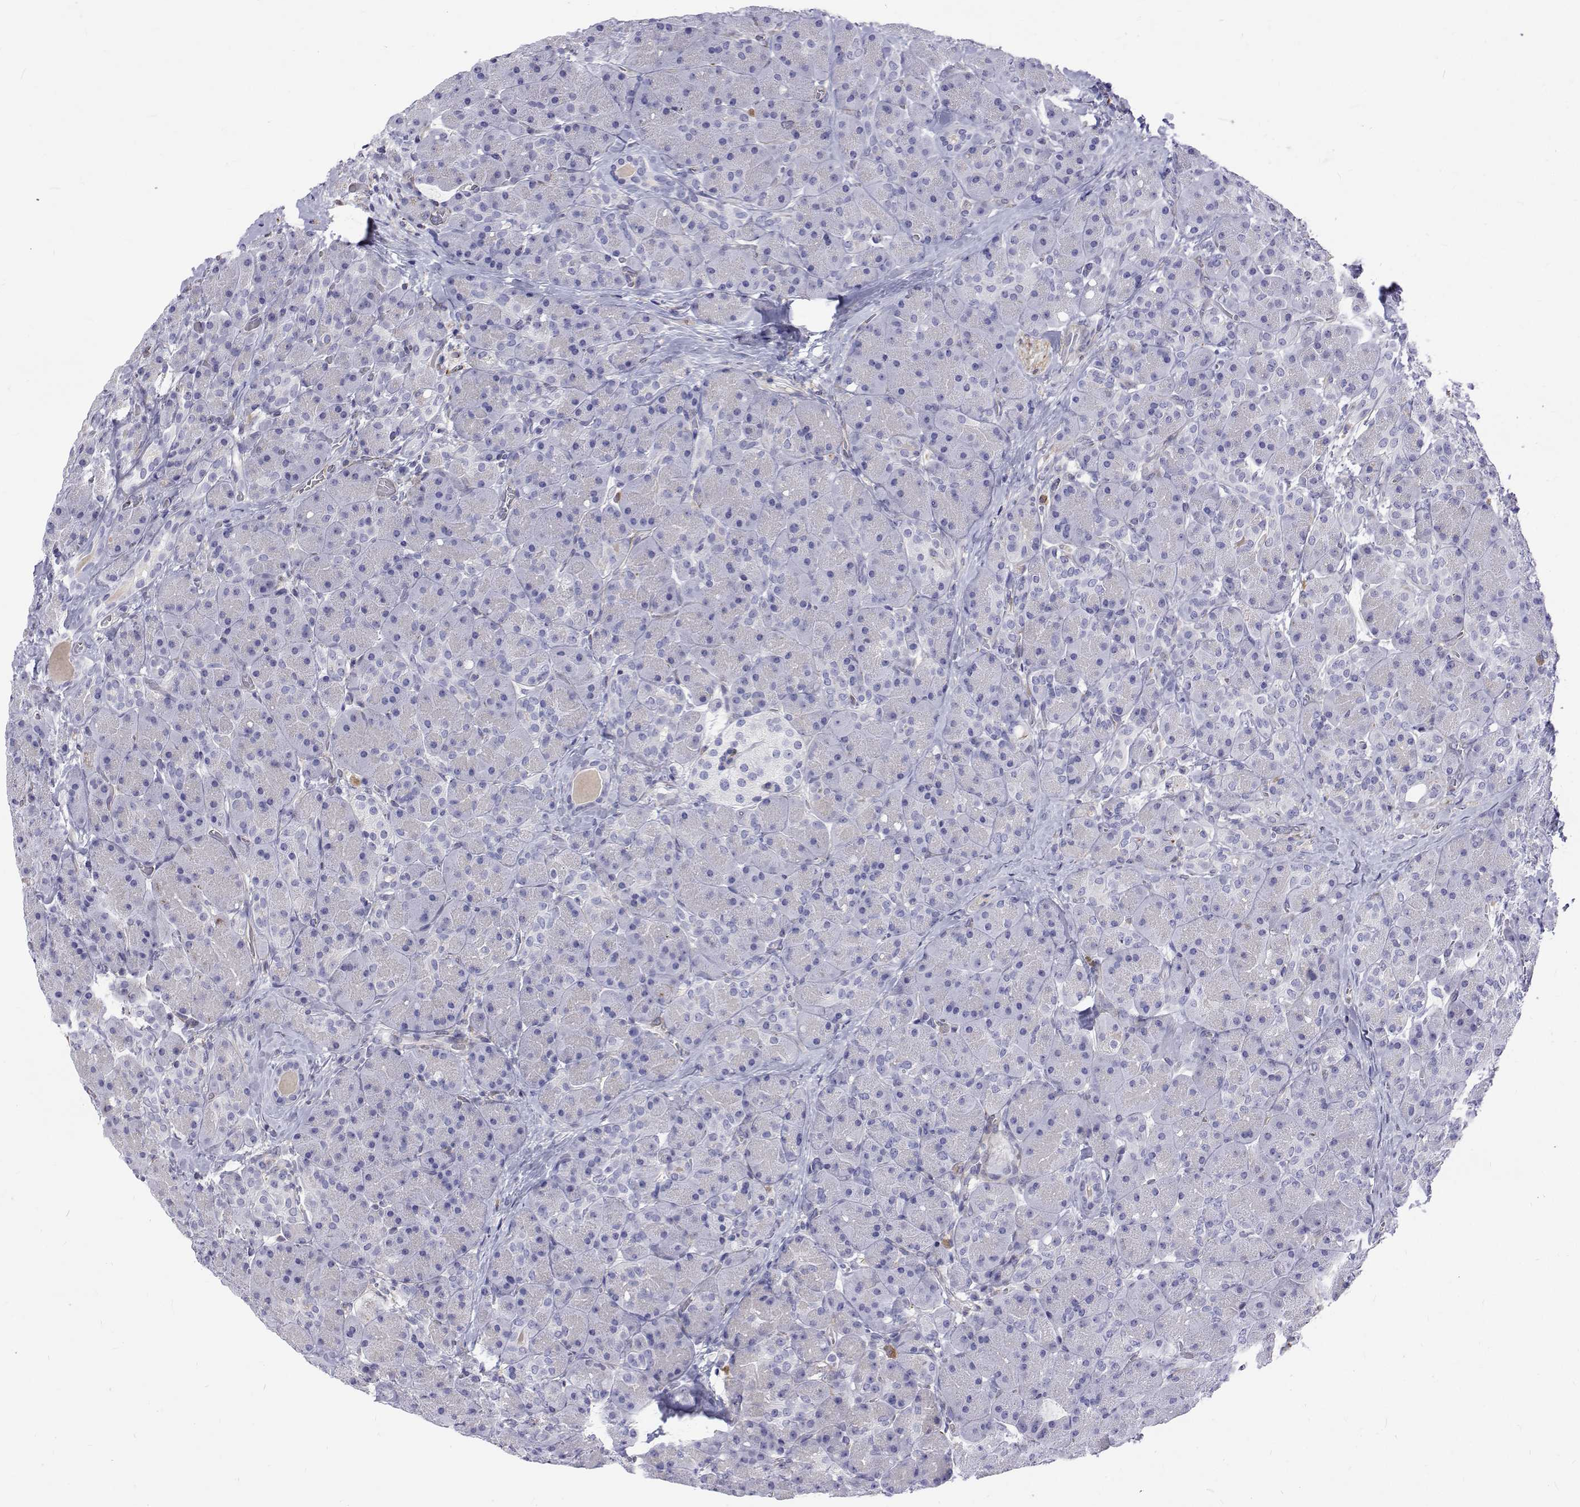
{"staining": {"intensity": "negative", "quantity": "none", "location": "none"}, "tissue": "pancreas", "cell_type": "Exocrine glandular cells", "image_type": "normal", "snomed": [{"axis": "morphology", "description": "Normal tissue, NOS"}, {"axis": "topography", "description": "Pancreas"}], "caption": "The micrograph exhibits no significant expression in exocrine glandular cells of pancreas. Brightfield microscopy of immunohistochemistry (IHC) stained with DAB (3,3'-diaminobenzidine) (brown) and hematoxylin (blue), captured at high magnification.", "gene": "OPRPN", "patient": {"sex": "male", "age": 55}}